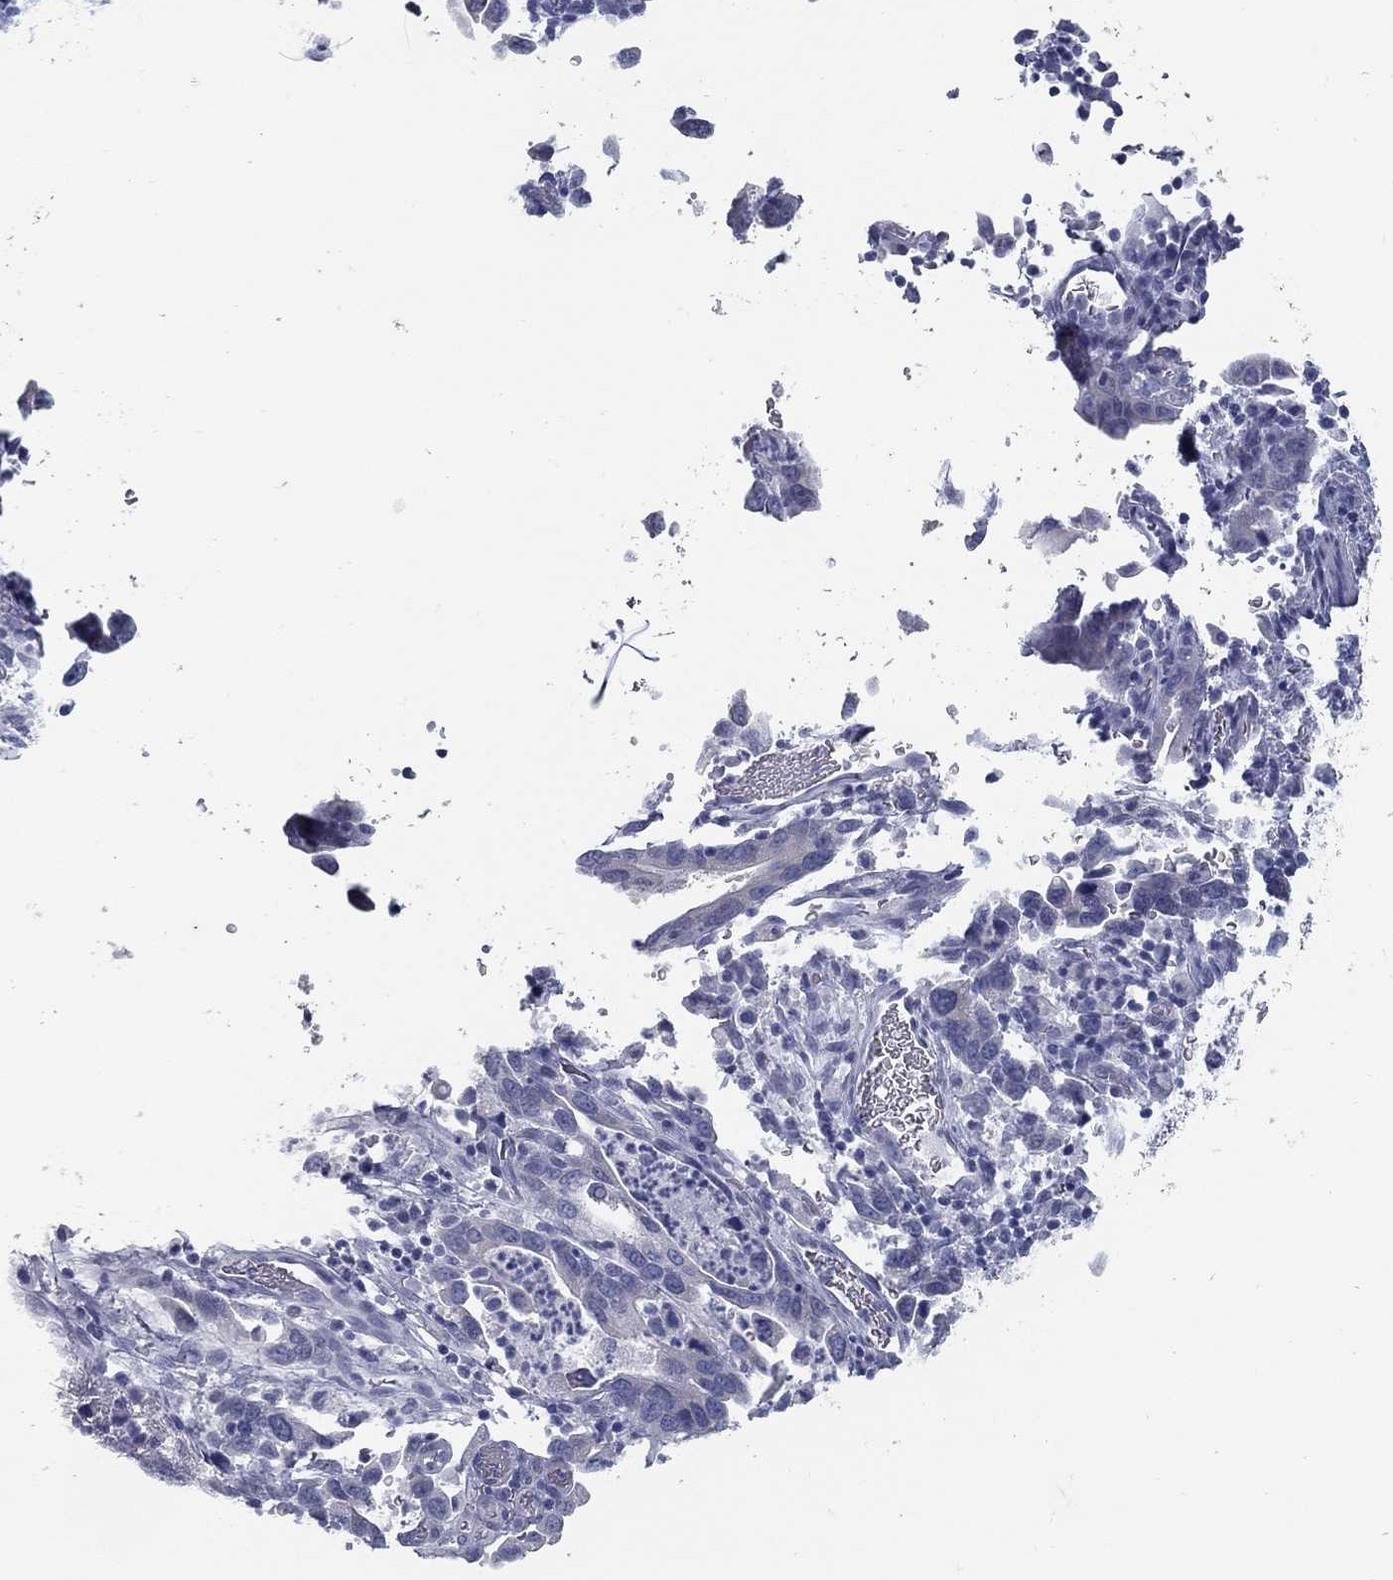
{"staining": {"intensity": "negative", "quantity": "none", "location": "none"}, "tissue": "stomach cancer", "cell_type": "Tumor cells", "image_type": "cancer", "snomed": [{"axis": "morphology", "description": "Adenocarcinoma, NOS"}, {"axis": "topography", "description": "Stomach, upper"}], "caption": "Immunohistochemistry (IHC) micrograph of human stomach adenocarcinoma stained for a protein (brown), which demonstrates no positivity in tumor cells. Nuclei are stained in blue.", "gene": "TAC1", "patient": {"sex": "male", "age": 74}}